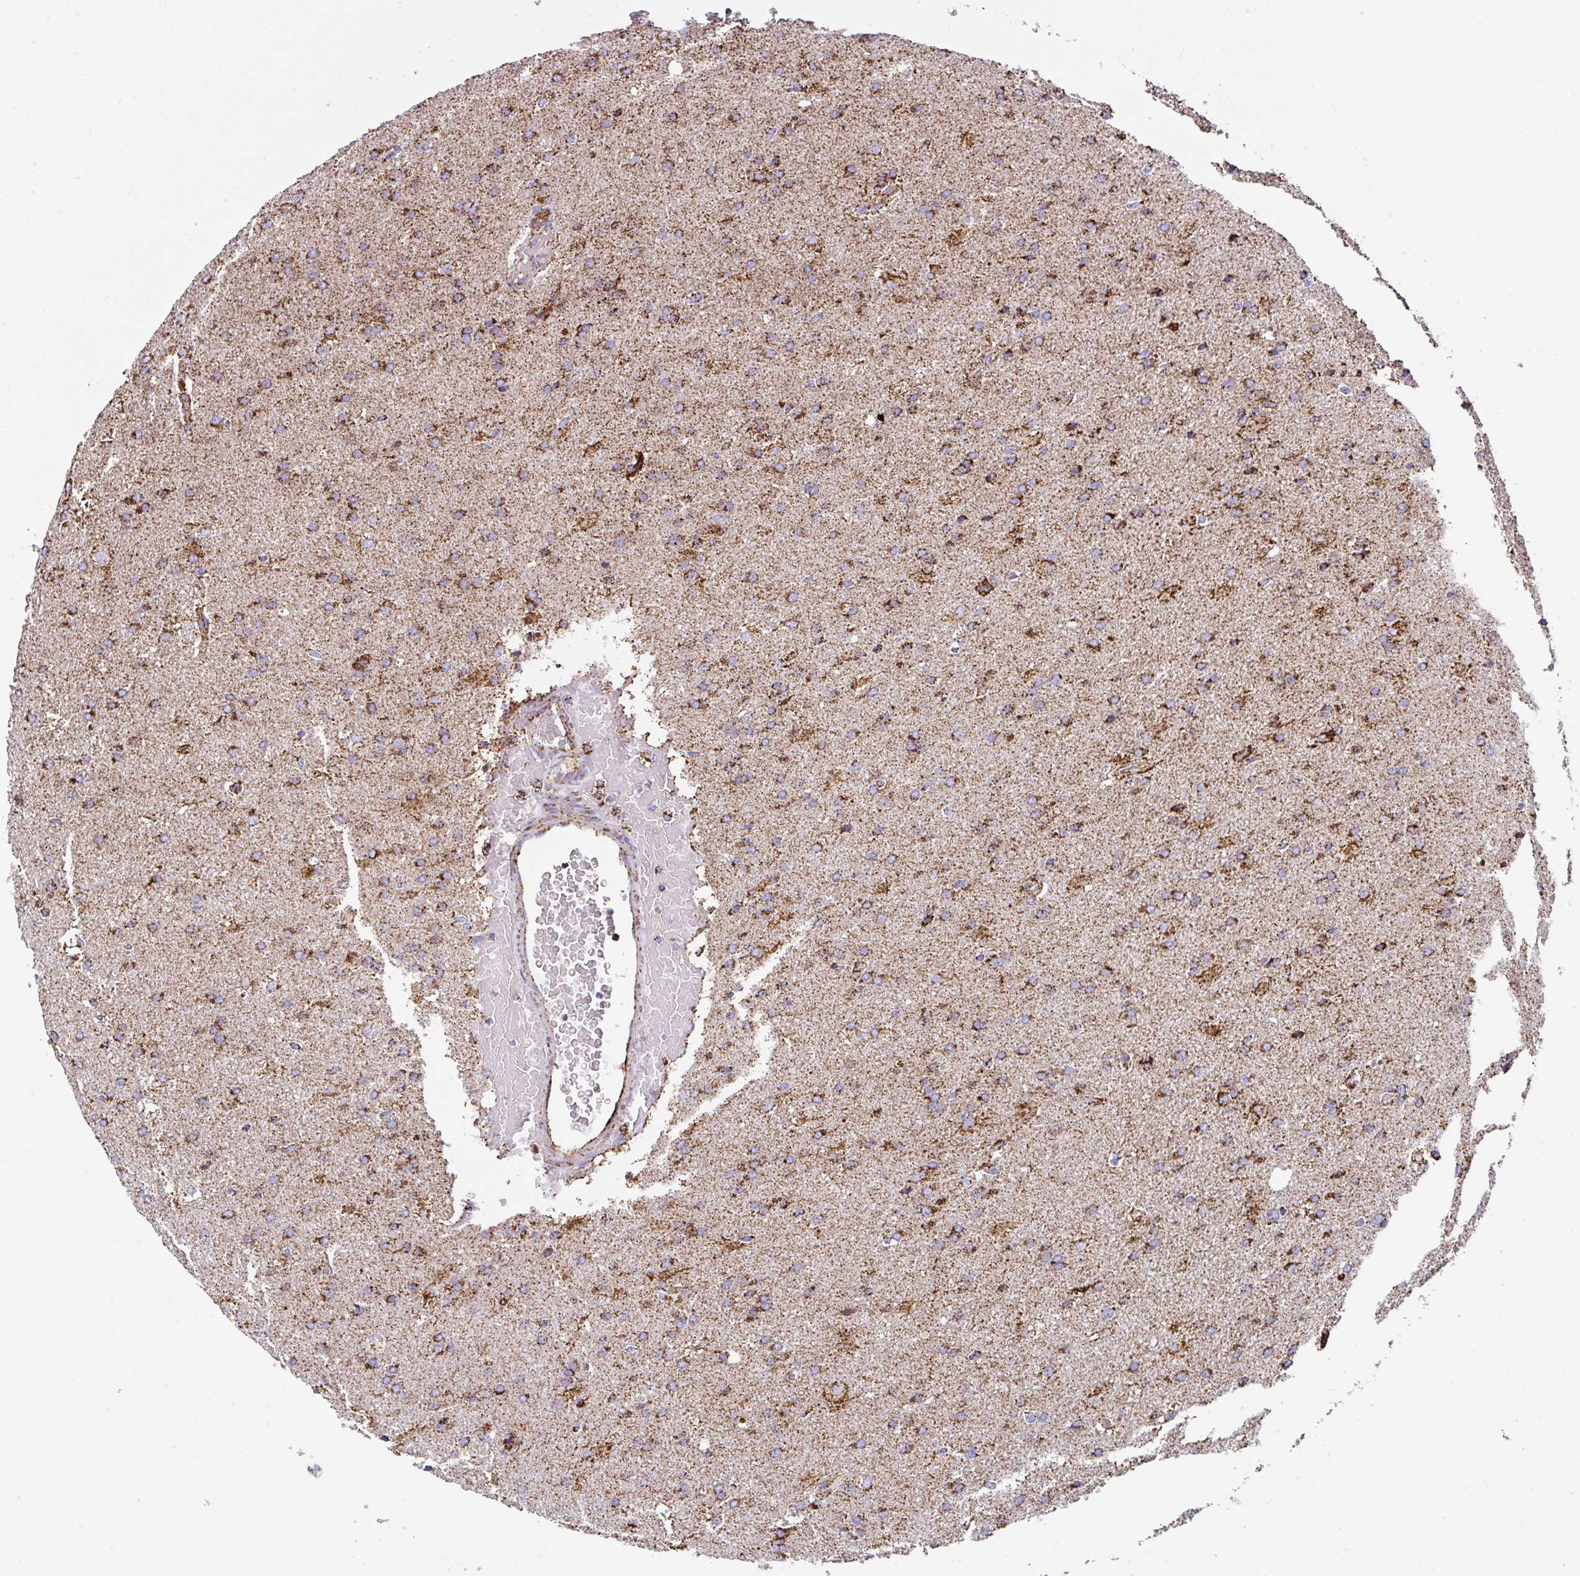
{"staining": {"intensity": "strong", "quantity": ">75%", "location": "cytoplasmic/membranous"}, "tissue": "glioma", "cell_type": "Tumor cells", "image_type": "cancer", "snomed": [{"axis": "morphology", "description": "Glioma, malignant, High grade"}, {"axis": "topography", "description": "Brain"}], "caption": "IHC histopathology image of malignant glioma (high-grade) stained for a protein (brown), which reveals high levels of strong cytoplasmic/membranous staining in about >75% of tumor cells.", "gene": "ANKRD33B", "patient": {"sex": "male", "age": 56}}